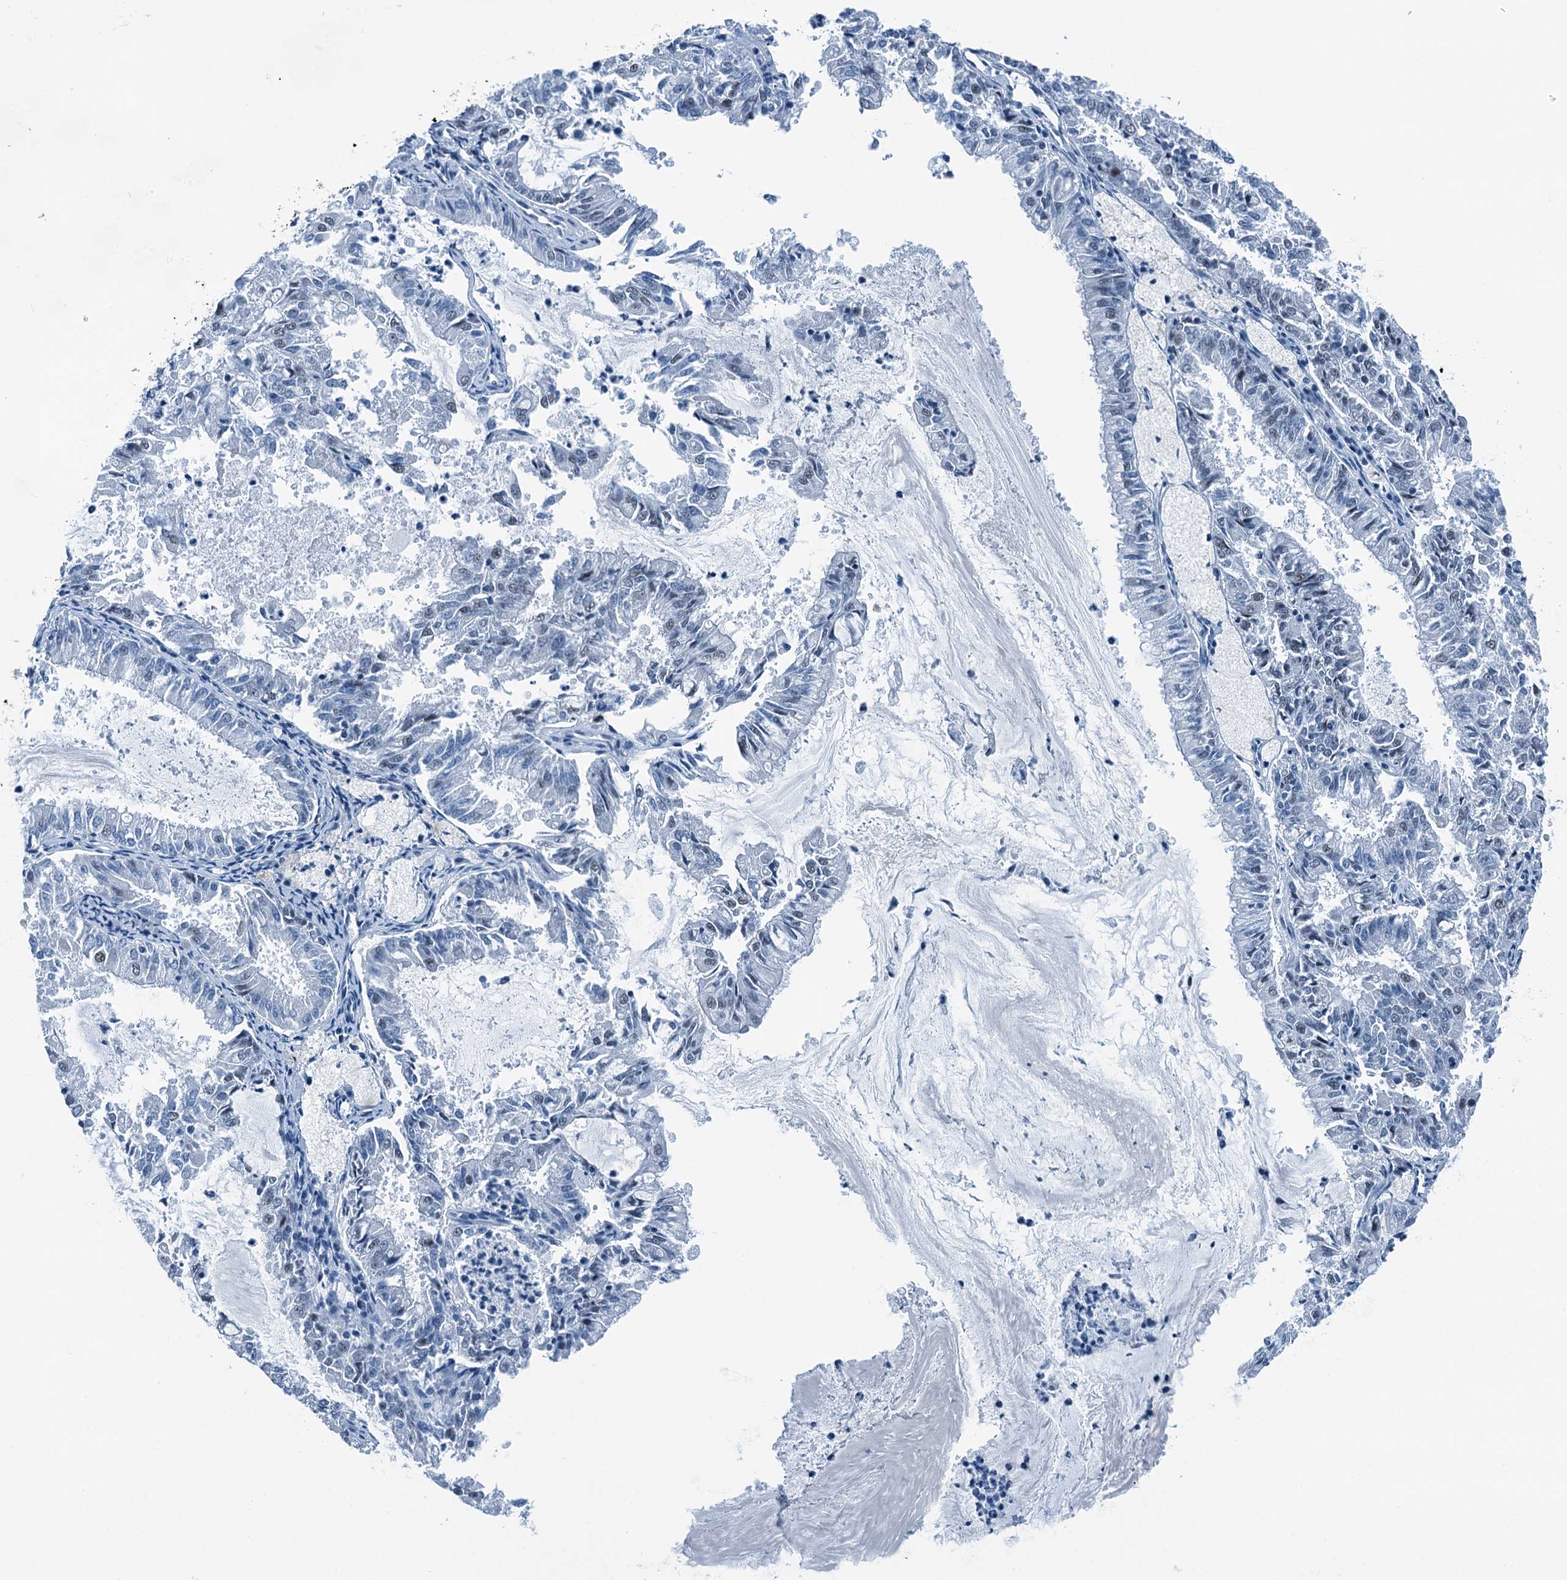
{"staining": {"intensity": "negative", "quantity": "none", "location": "none"}, "tissue": "endometrial cancer", "cell_type": "Tumor cells", "image_type": "cancer", "snomed": [{"axis": "morphology", "description": "Adenocarcinoma, NOS"}, {"axis": "topography", "description": "Endometrium"}], "caption": "The immunohistochemistry image has no significant staining in tumor cells of endometrial cancer tissue. (DAB (3,3'-diaminobenzidine) IHC with hematoxylin counter stain).", "gene": "TRPT1", "patient": {"sex": "female", "age": 57}}